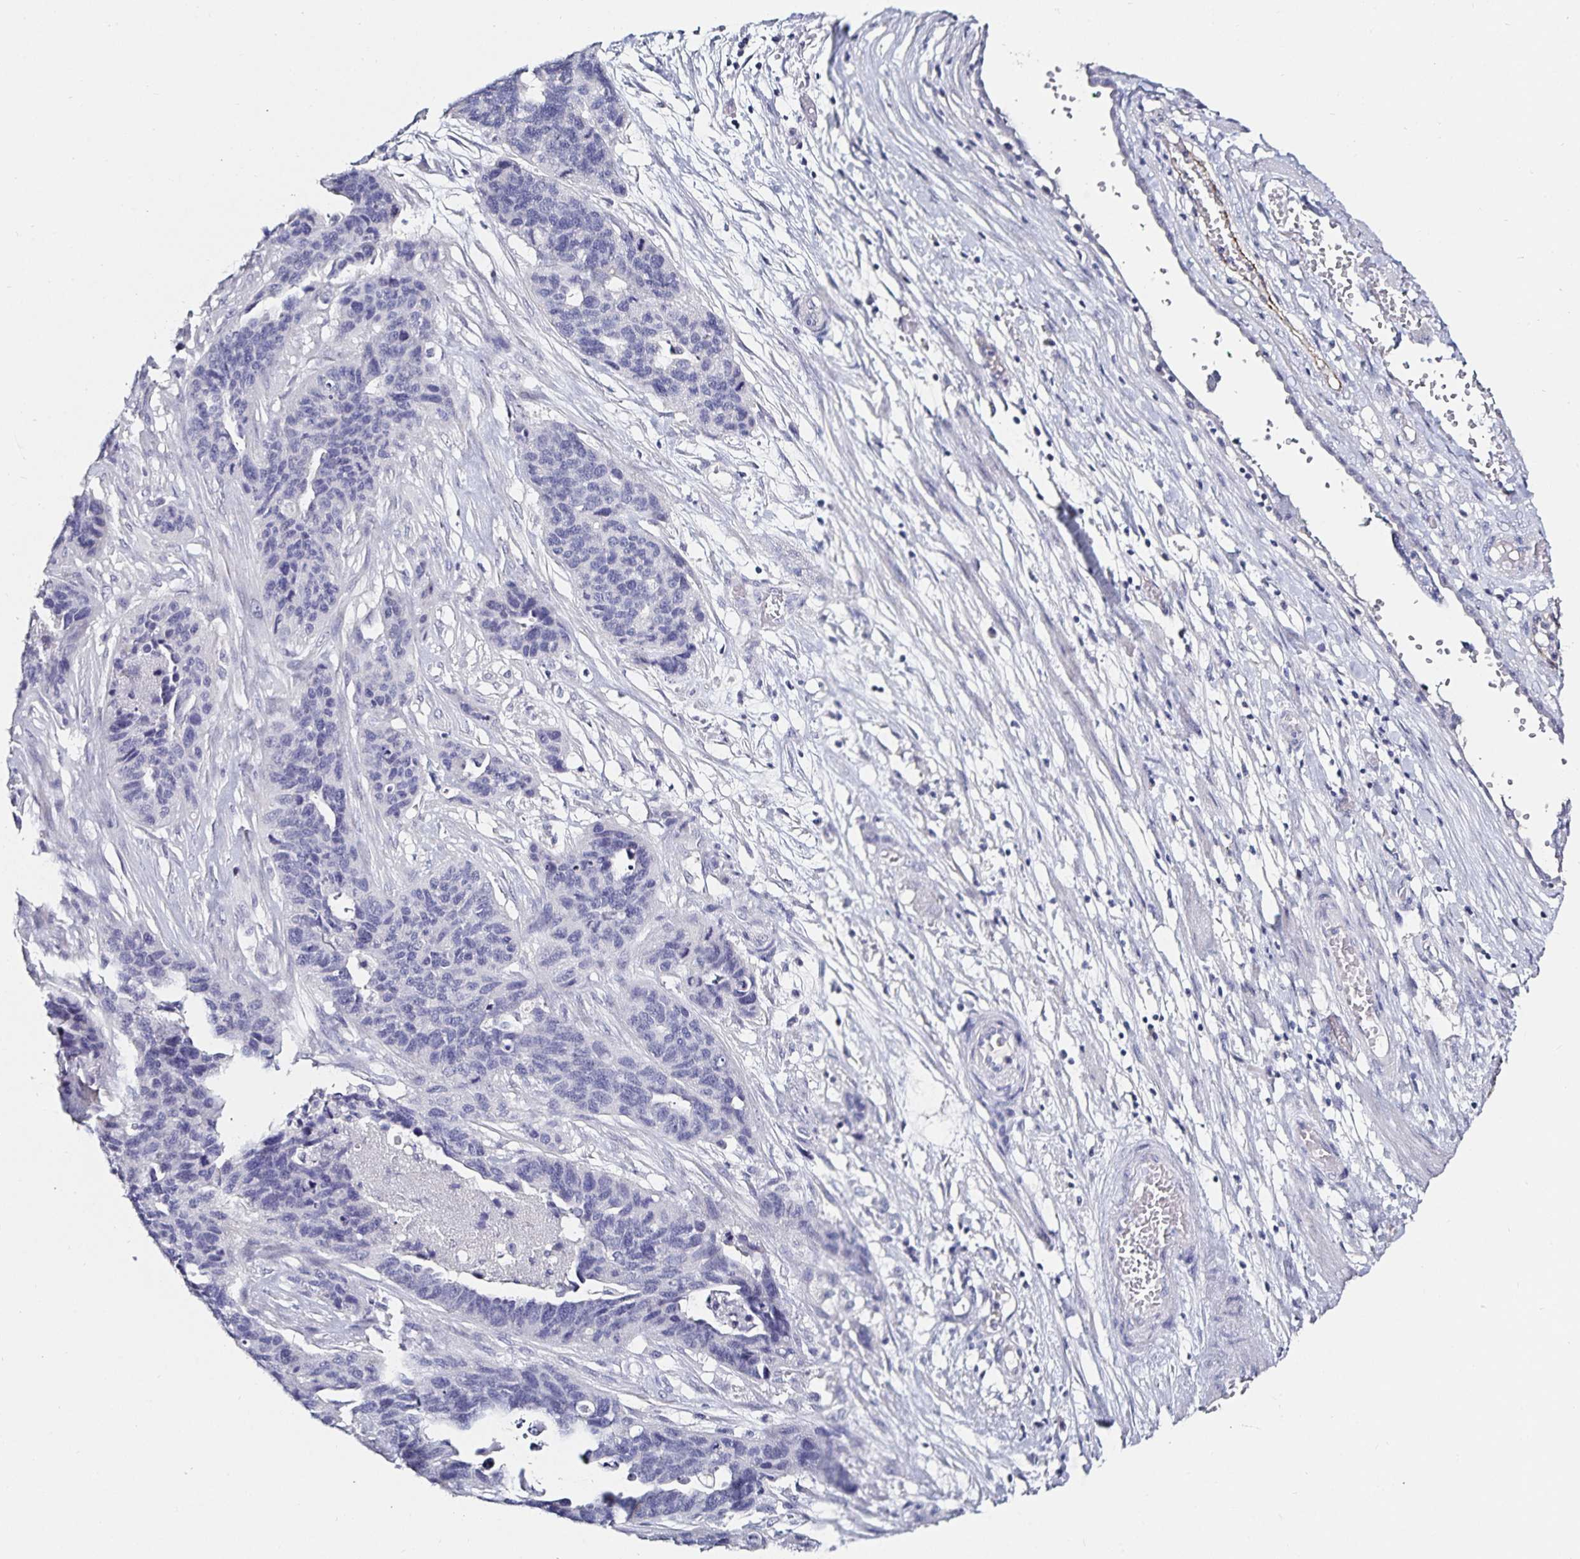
{"staining": {"intensity": "negative", "quantity": "none", "location": "none"}, "tissue": "ovarian cancer", "cell_type": "Tumor cells", "image_type": "cancer", "snomed": [{"axis": "morphology", "description": "Cystadenocarcinoma, serous, NOS"}, {"axis": "topography", "description": "Ovary"}], "caption": "This is an immunohistochemistry (IHC) photomicrograph of ovarian serous cystadenocarcinoma. There is no expression in tumor cells.", "gene": "TSPAN7", "patient": {"sex": "female", "age": 64}}